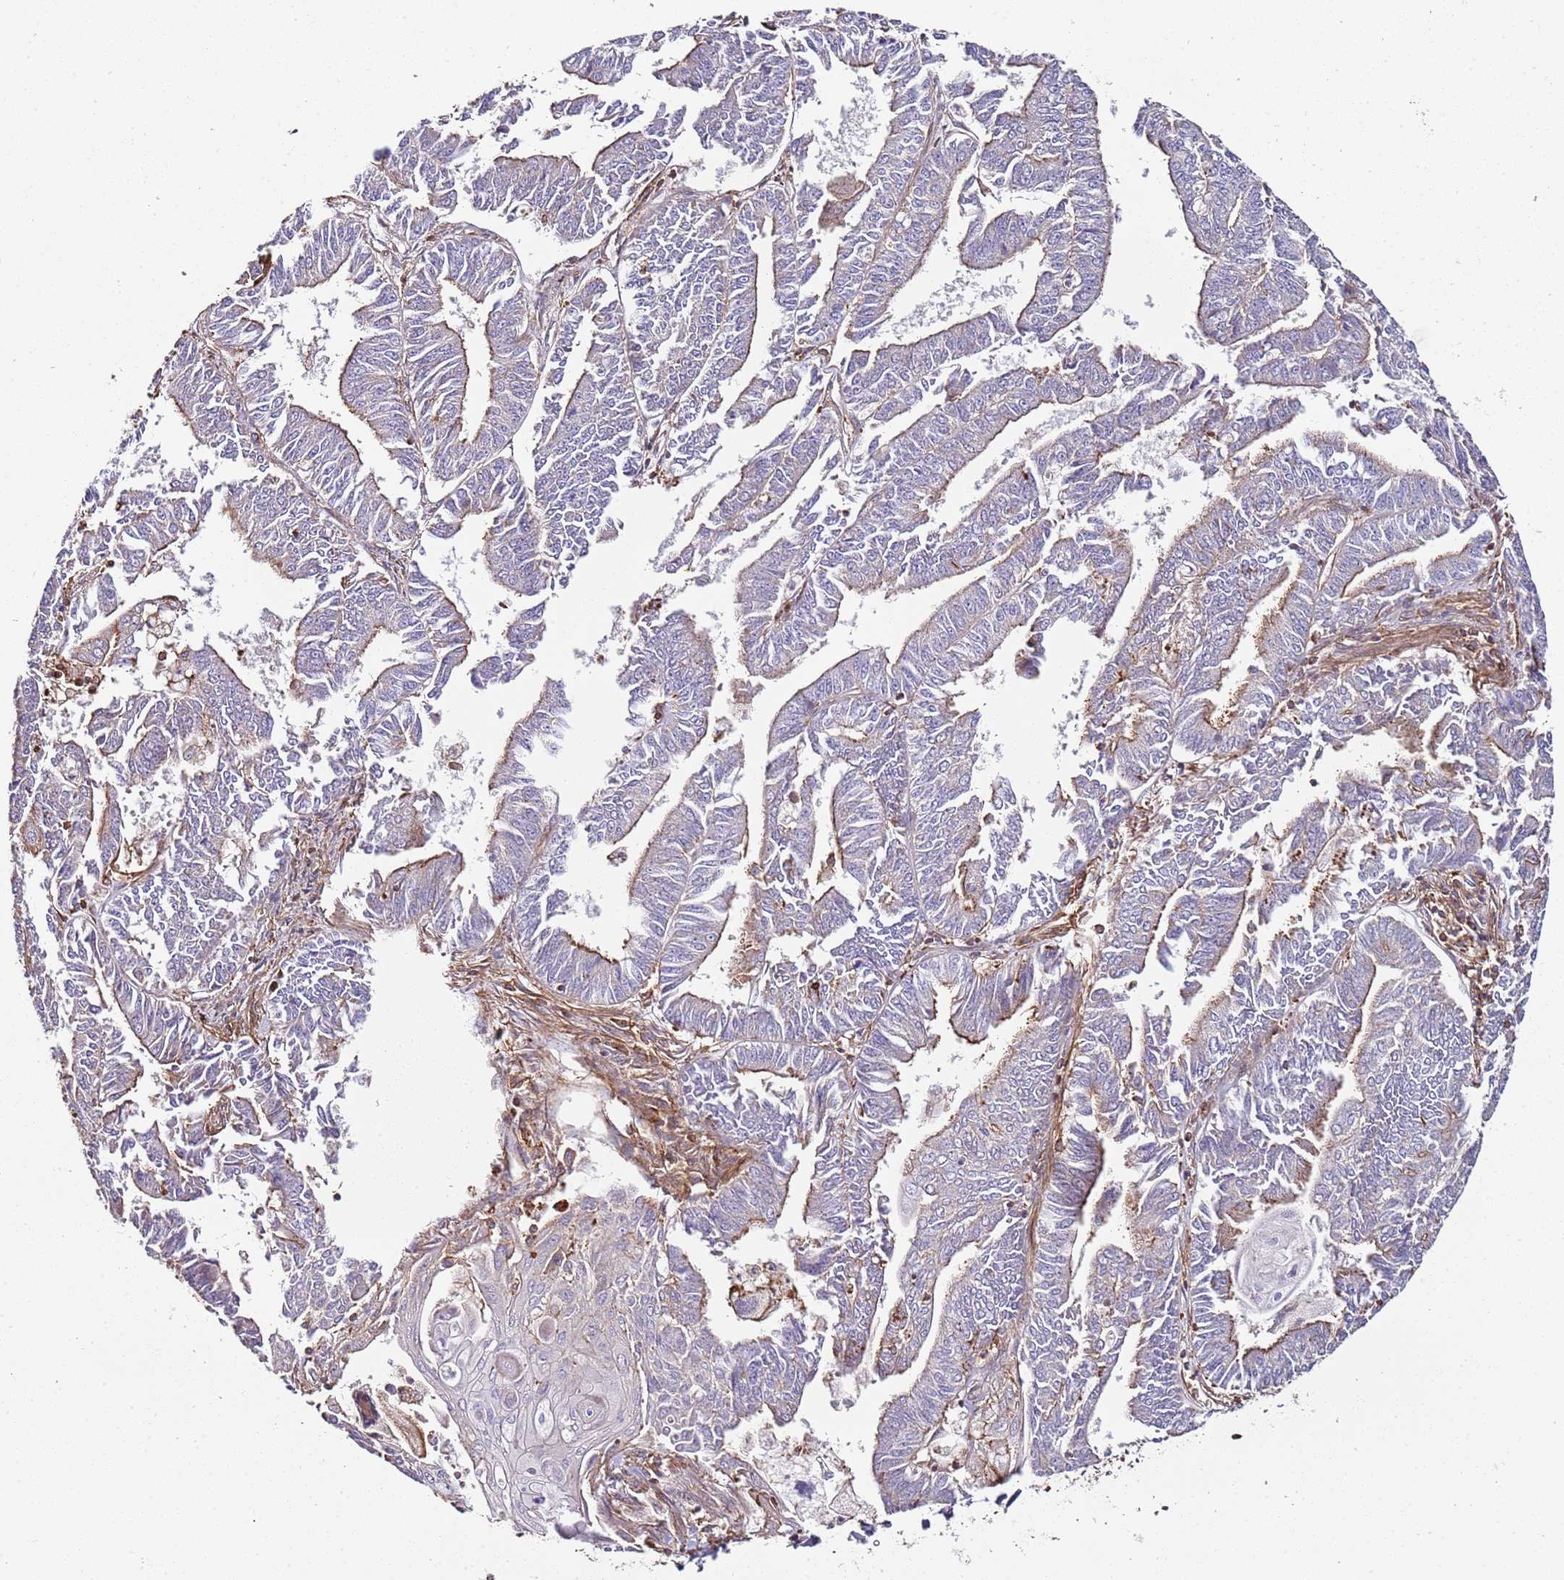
{"staining": {"intensity": "moderate", "quantity": "<25%", "location": "cytoplasmic/membranous"}, "tissue": "endometrial cancer", "cell_type": "Tumor cells", "image_type": "cancer", "snomed": [{"axis": "morphology", "description": "Adenocarcinoma, NOS"}, {"axis": "topography", "description": "Endometrium"}], "caption": "DAB immunohistochemical staining of human endometrial cancer (adenocarcinoma) demonstrates moderate cytoplasmic/membranous protein expression in approximately <25% of tumor cells. (DAB (3,3'-diaminobenzidine) = brown stain, brightfield microscopy at high magnification).", "gene": "CYP2U1", "patient": {"sex": "female", "age": 73}}